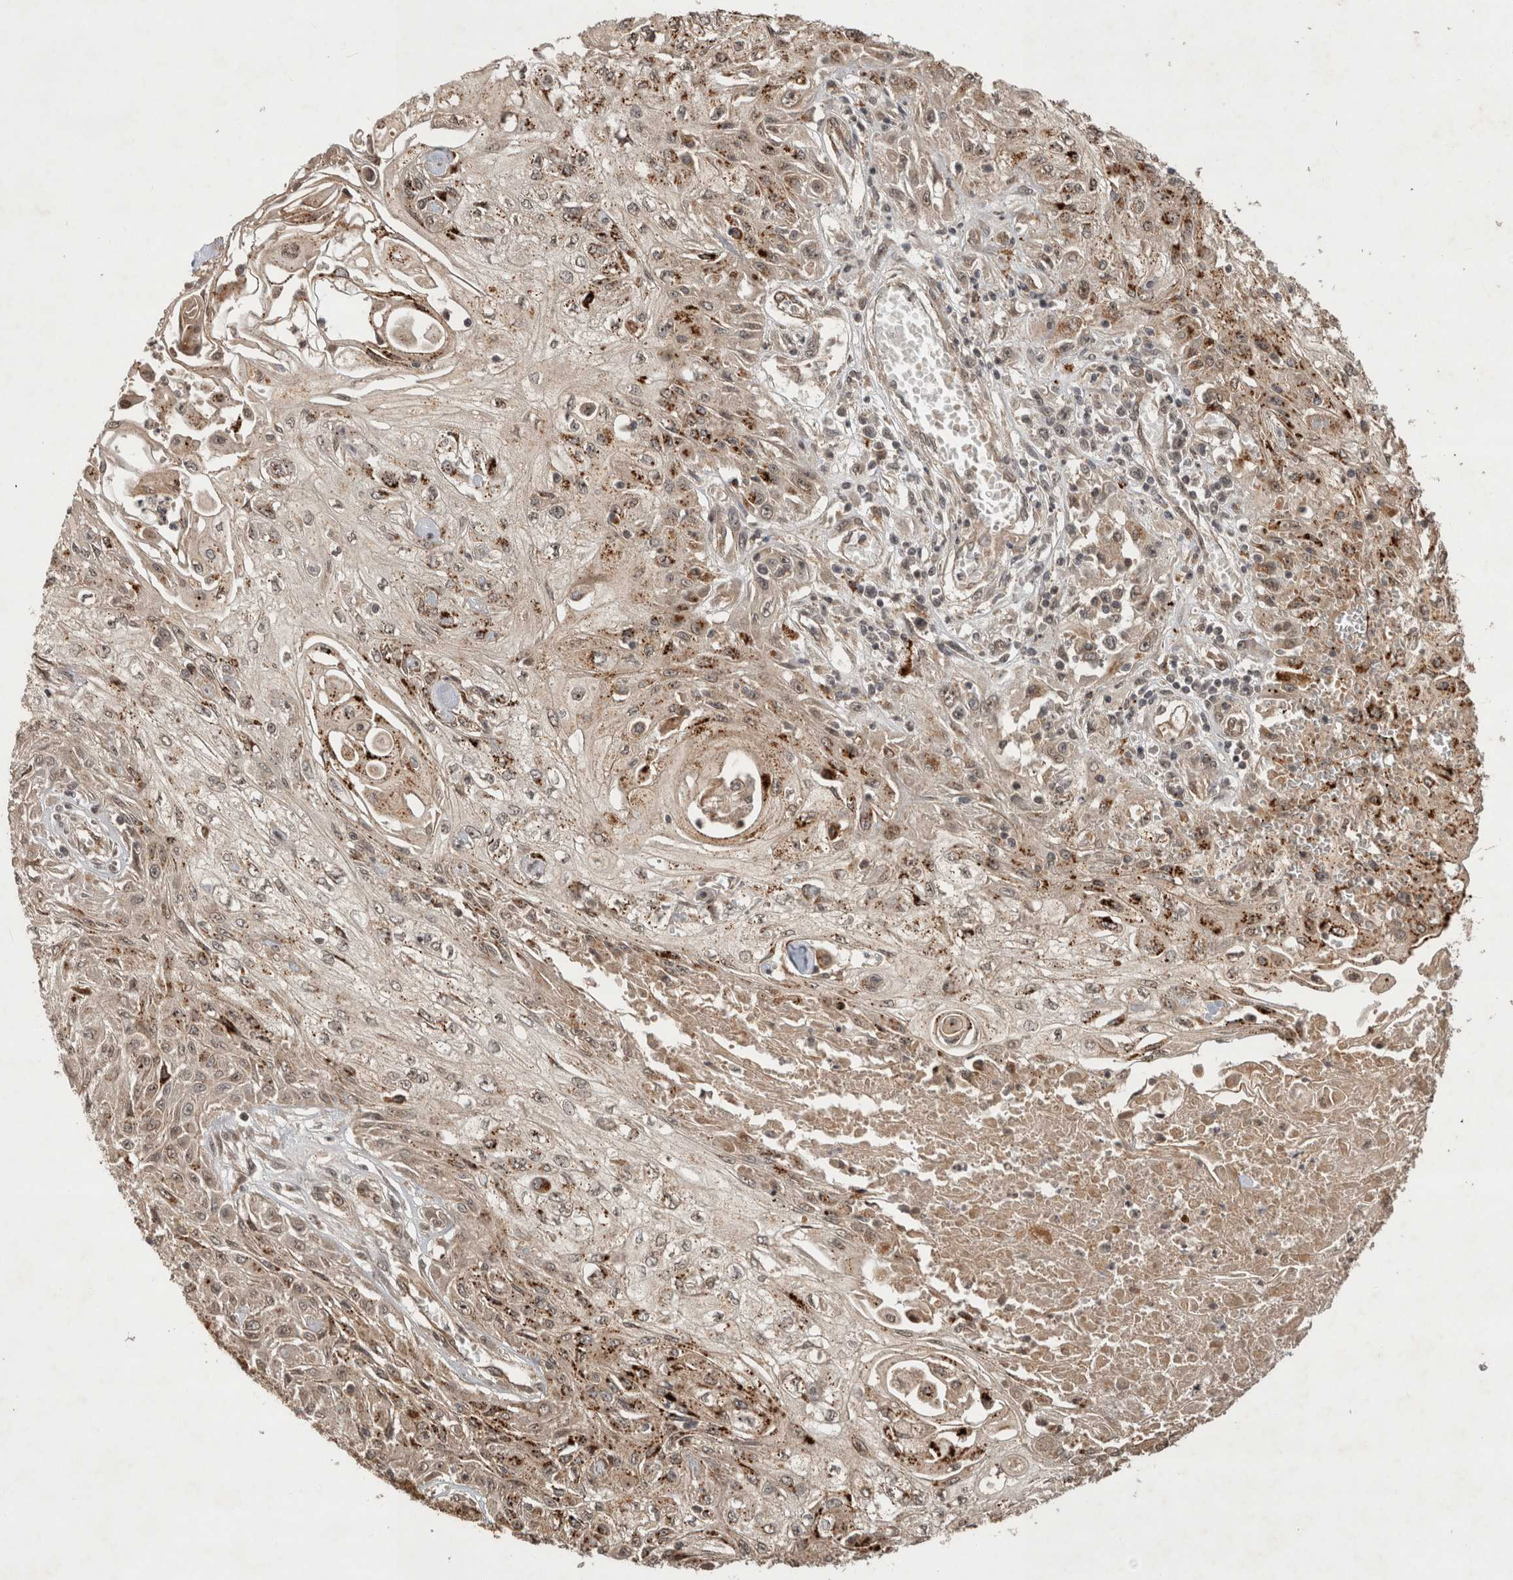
{"staining": {"intensity": "moderate", "quantity": ">75%", "location": "cytoplasmic/membranous"}, "tissue": "skin cancer", "cell_type": "Tumor cells", "image_type": "cancer", "snomed": [{"axis": "morphology", "description": "Squamous cell carcinoma, NOS"}, {"axis": "morphology", "description": "Squamous cell carcinoma, metastatic, NOS"}, {"axis": "topography", "description": "Skin"}, {"axis": "topography", "description": "Lymph node"}], "caption": "Protein staining exhibits moderate cytoplasmic/membranous positivity in approximately >75% of tumor cells in squamous cell carcinoma (skin).", "gene": "PITPNC1", "patient": {"sex": "male", "age": 75}}